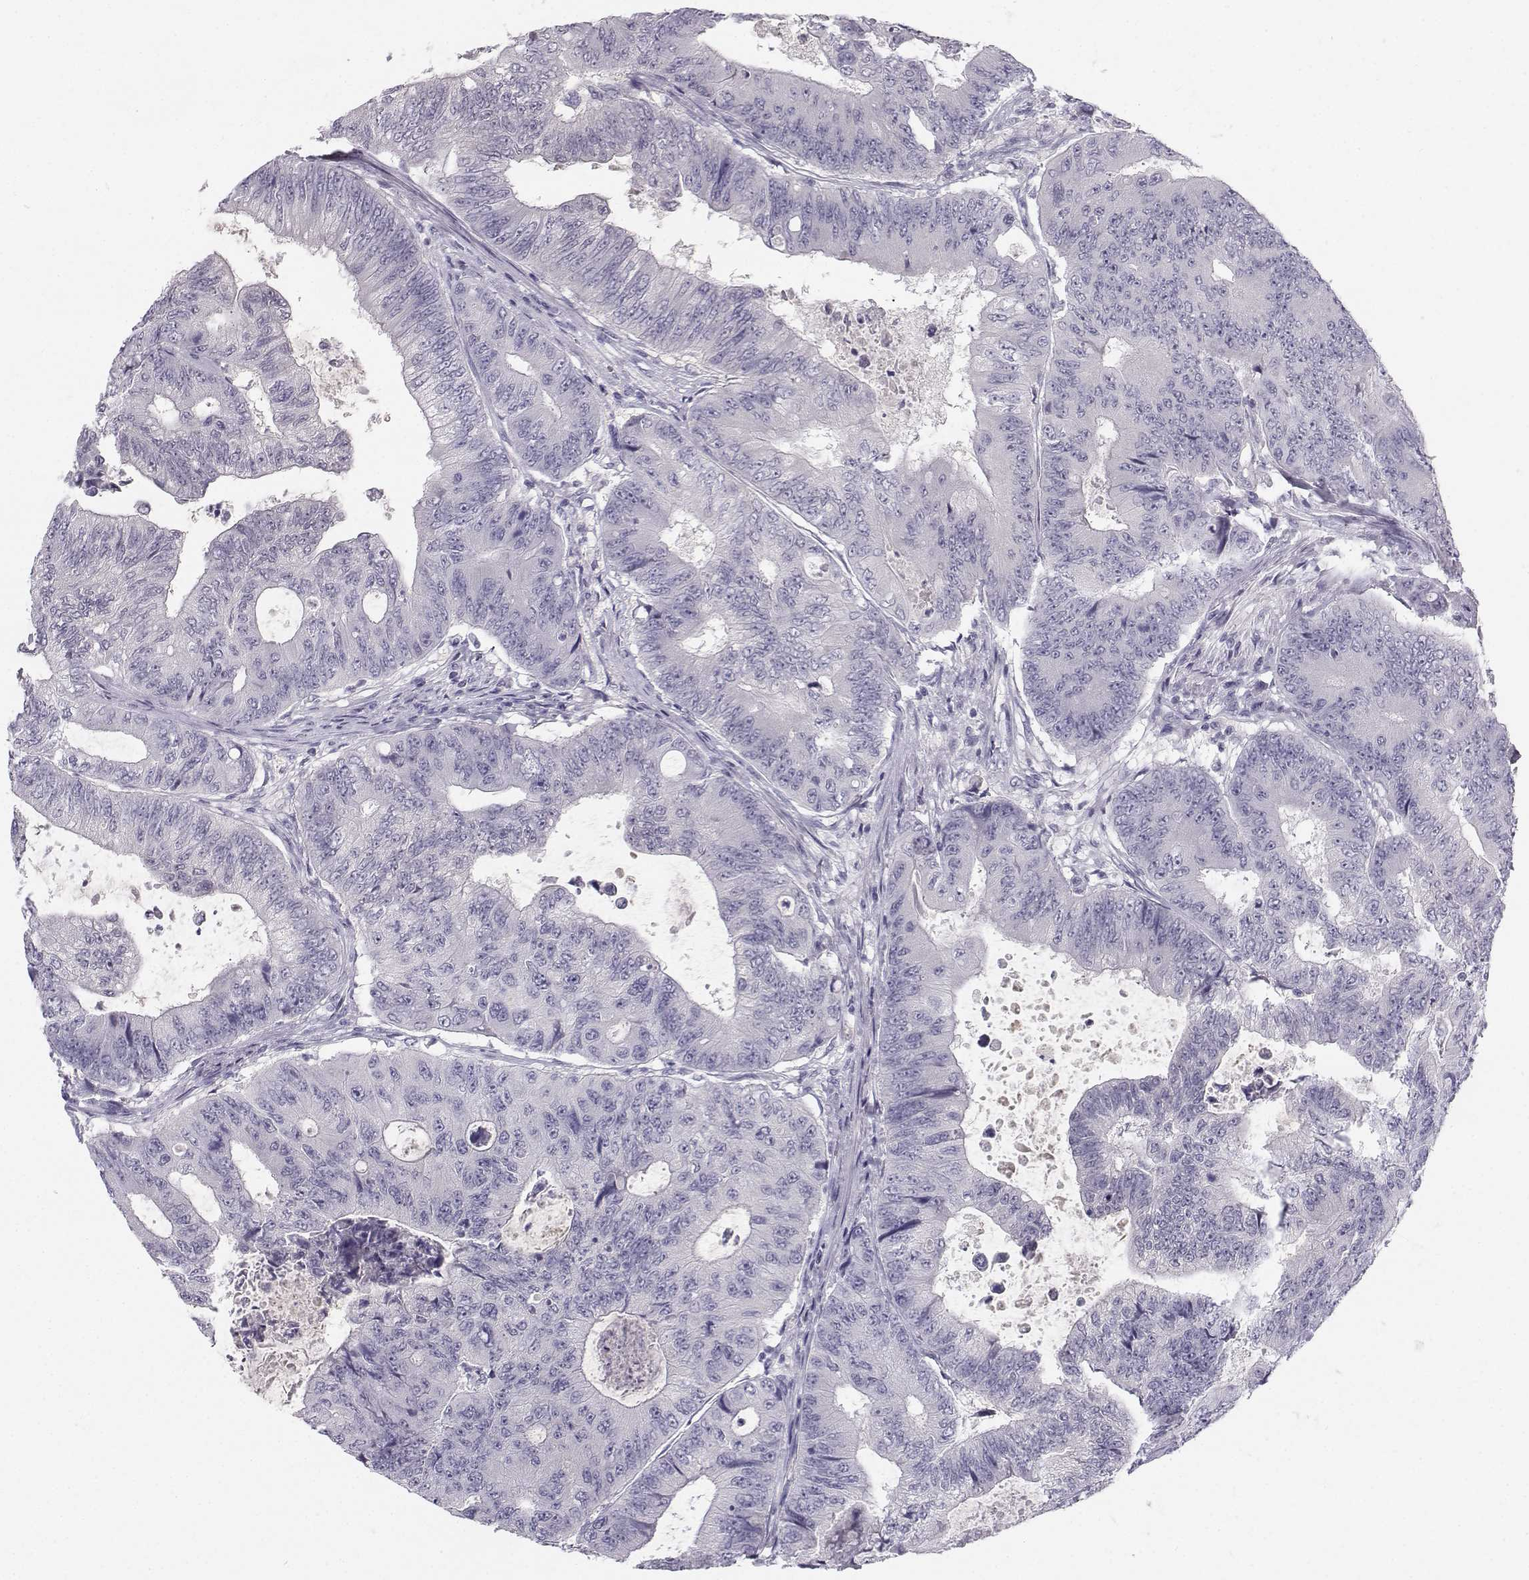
{"staining": {"intensity": "negative", "quantity": "none", "location": "none"}, "tissue": "colorectal cancer", "cell_type": "Tumor cells", "image_type": "cancer", "snomed": [{"axis": "morphology", "description": "Adenocarcinoma, NOS"}, {"axis": "topography", "description": "Colon"}], "caption": "Tumor cells are negative for protein expression in human colorectal cancer.", "gene": "SYCE1", "patient": {"sex": "female", "age": 48}}